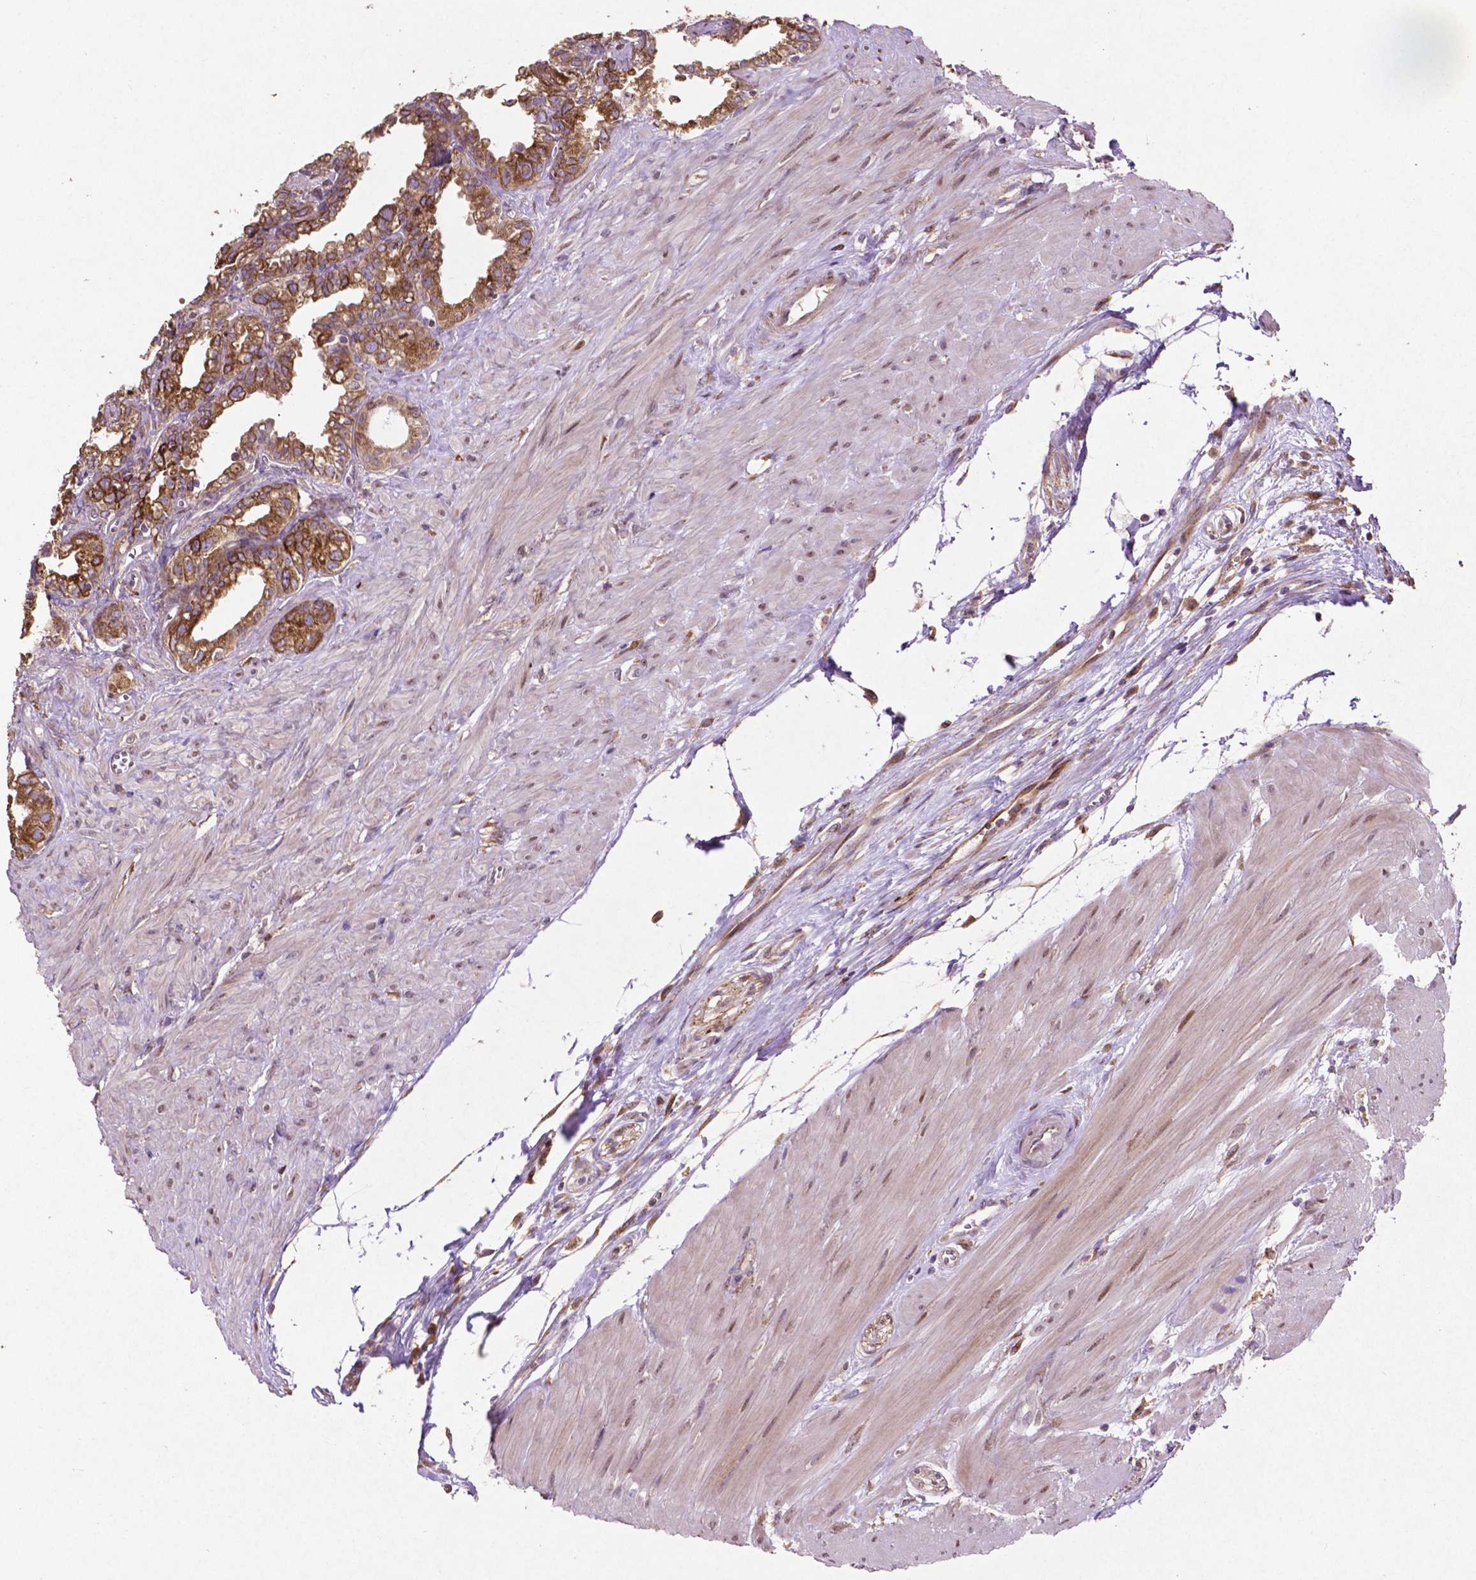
{"staining": {"intensity": "moderate", "quantity": "25%-75%", "location": "cytoplasmic/membranous"}, "tissue": "seminal vesicle", "cell_type": "Glandular cells", "image_type": "normal", "snomed": [{"axis": "morphology", "description": "Normal tissue, NOS"}, {"axis": "morphology", "description": "Urothelial carcinoma, NOS"}, {"axis": "topography", "description": "Urinary bladder"}, {"axis": "topography", "description": "Seminal veicle"}], "caption": "Immunohistochemistry (IHC) staining of unremarkable seminal vesicle, which displays medium levels of moderate cytoplasmic/membranous positivity in about 25%-75% of glandular cells indicating moderate cytoplasmic/membranous protein positivity. The staining was performed using DAB (3,3'-diaminobenzidine) (brown) for protein detection and nuclei were counterstained in hematoxylin (blue).", "gene": "MBTPS1", "patient": {"sex": "male", "age": 76}}